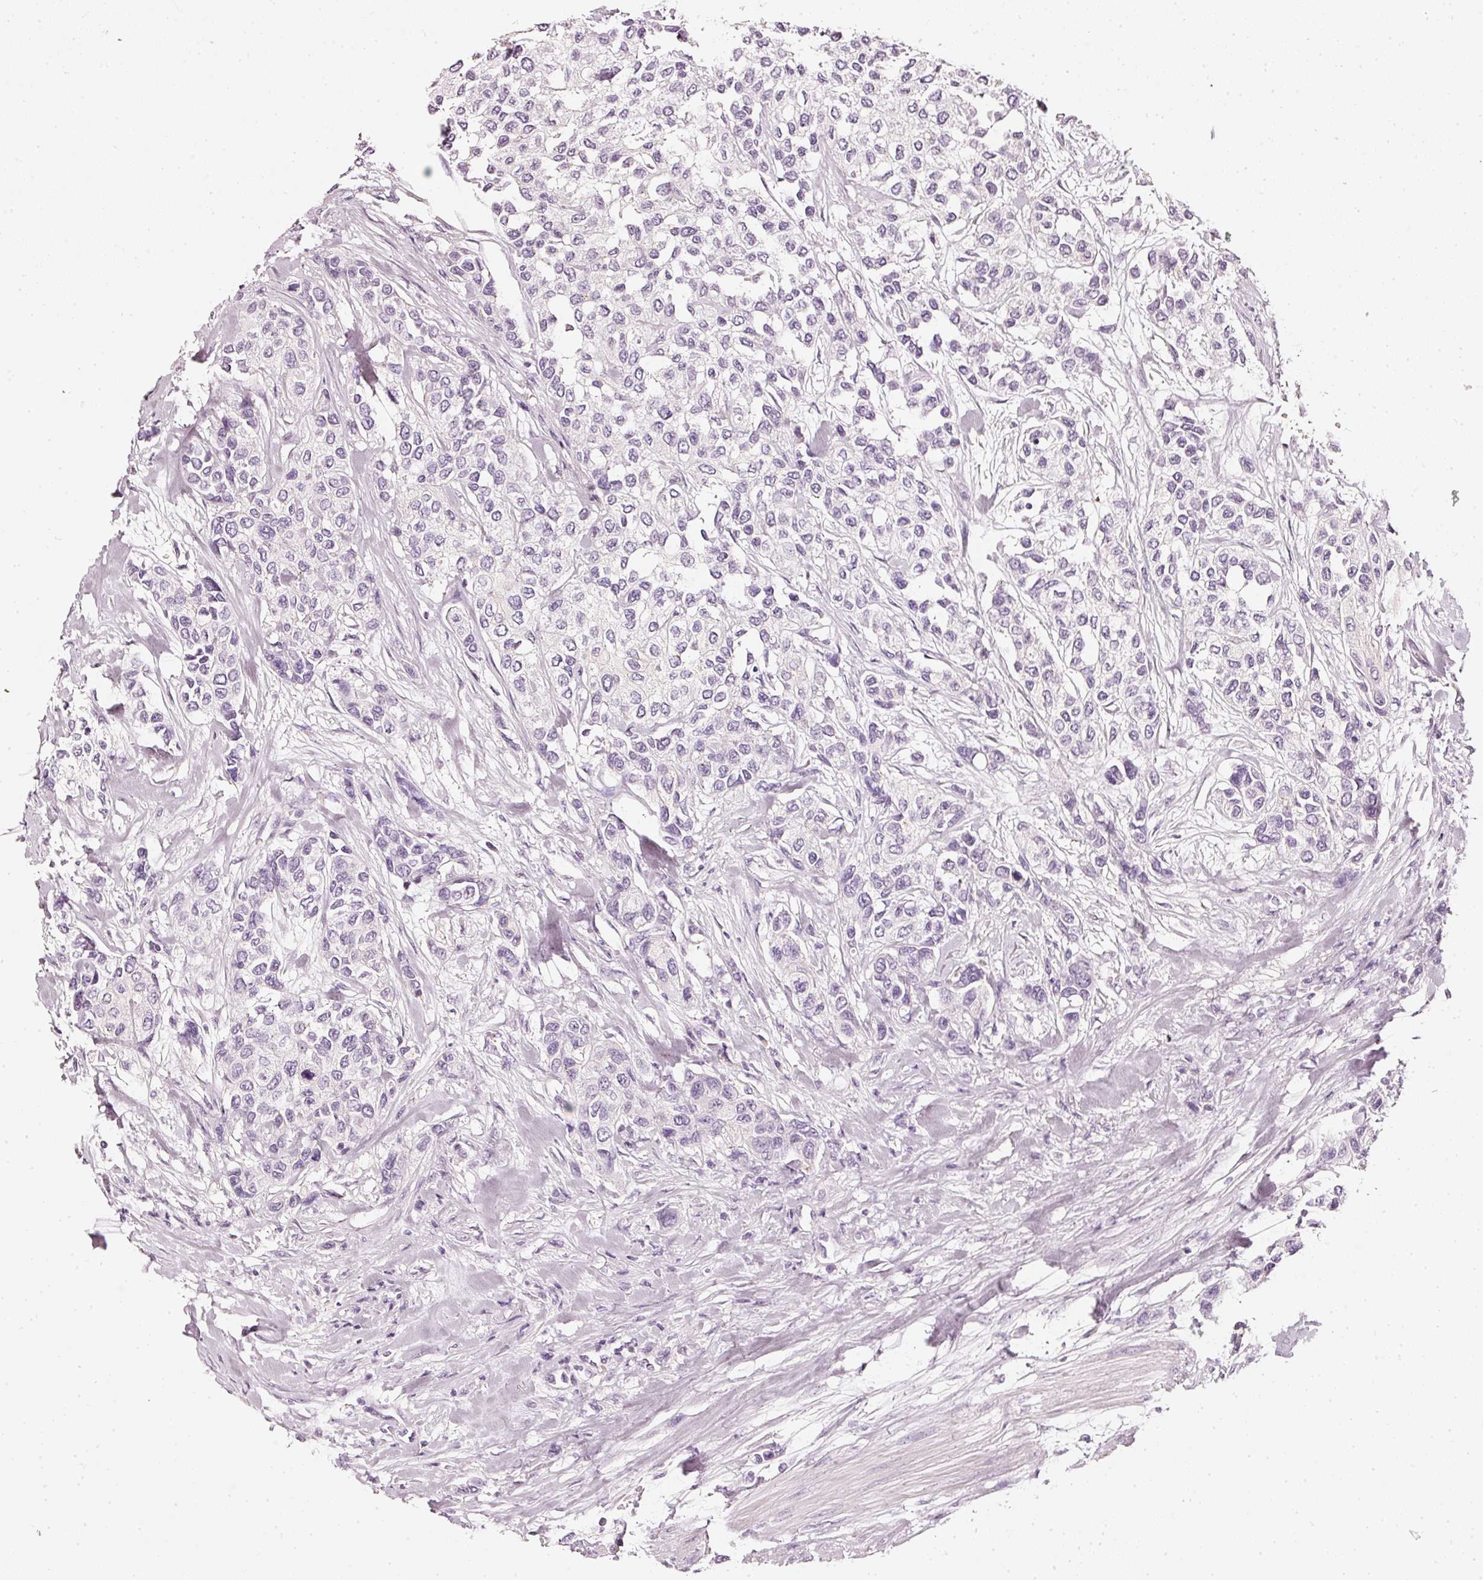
{"staining": {"intensity": "negative", "quantity": "none", "location": "none"}, "tissue": "urothelial cancer", "cell_type": "Tumor cells", "image_type": "cancer", "snomed": [{"axis": "morphology", "description": "Normal tissue, NOS"}, {"axis": "morphology", "description": "Urothelial carcinoma, High grade"}, {"axis": "topography", "description": "Vascular tissue"}, {"axis": "topography", "description": "Urinary bladder"}], "caption": "Immunohistochemistry (IHC) of urothelial carcinoma (high-grade) demonstrates no staining in tumor cells.", "gene": "CNP", "patient": {"sex": "female", "age": 56}}